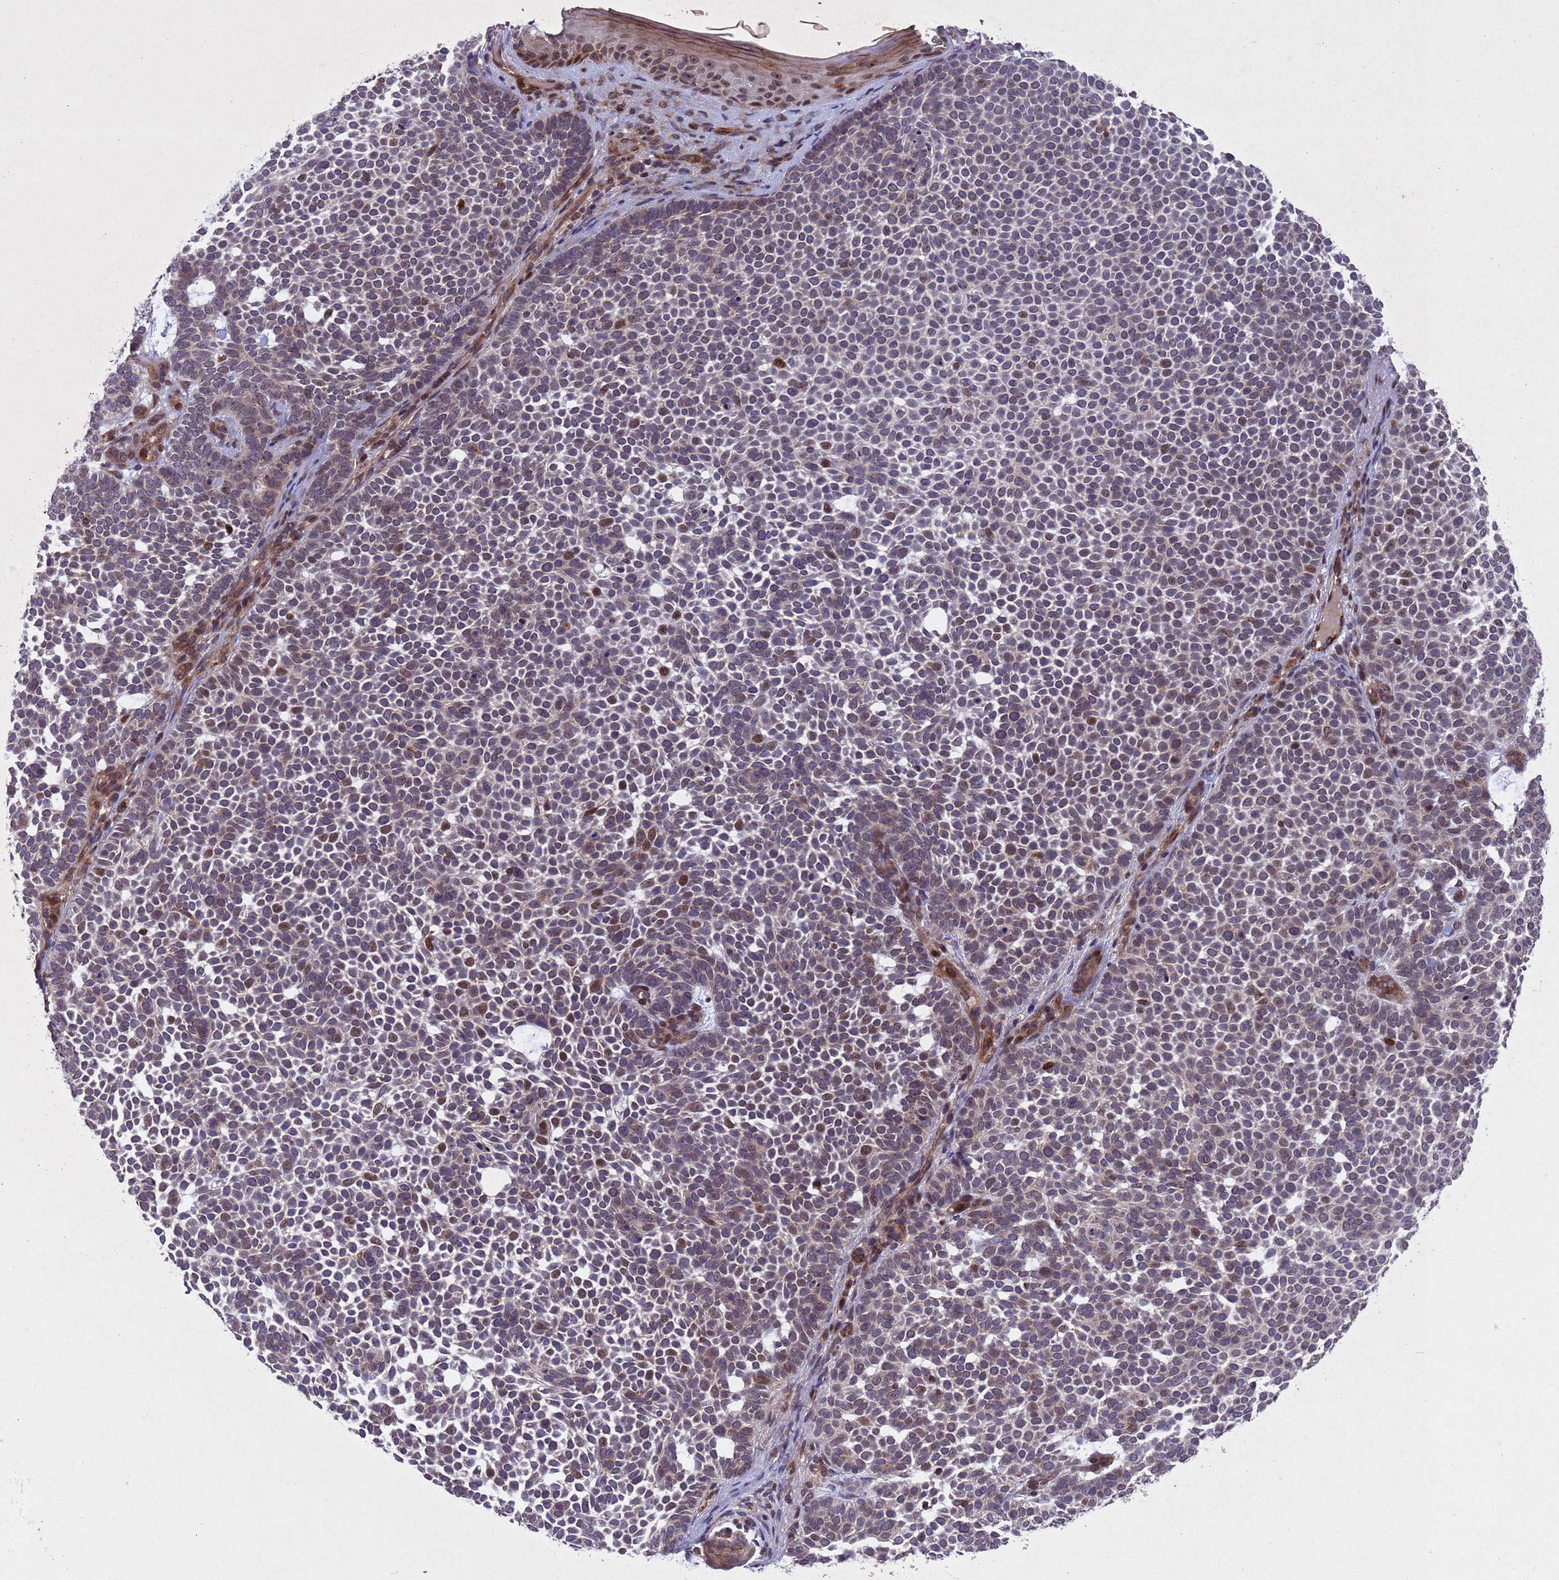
{"staining": {"intensity": "strong", "quantity": "<25%", "location": "nuclear"}, "tissue": "skin cancer", "cell_type": "Tumor cells", "image_type": "cancer", "snomed": [{"axis": "morphology", "description": "Basal cell carcinoma"}, {"axis": "topography", "description": "Skin"}], "caption": "Immunohistochemistry (IHC) image of neoplastic tissue: human skin cancer stained using immunohistochemistry (IHC) shows medium levels of strong protein expression localized specifically in the nuclear of tumor cells, appearing as a nuclear brown color.", "gene": "TBK1", "patient": {"sex": "female", "age": 77}}